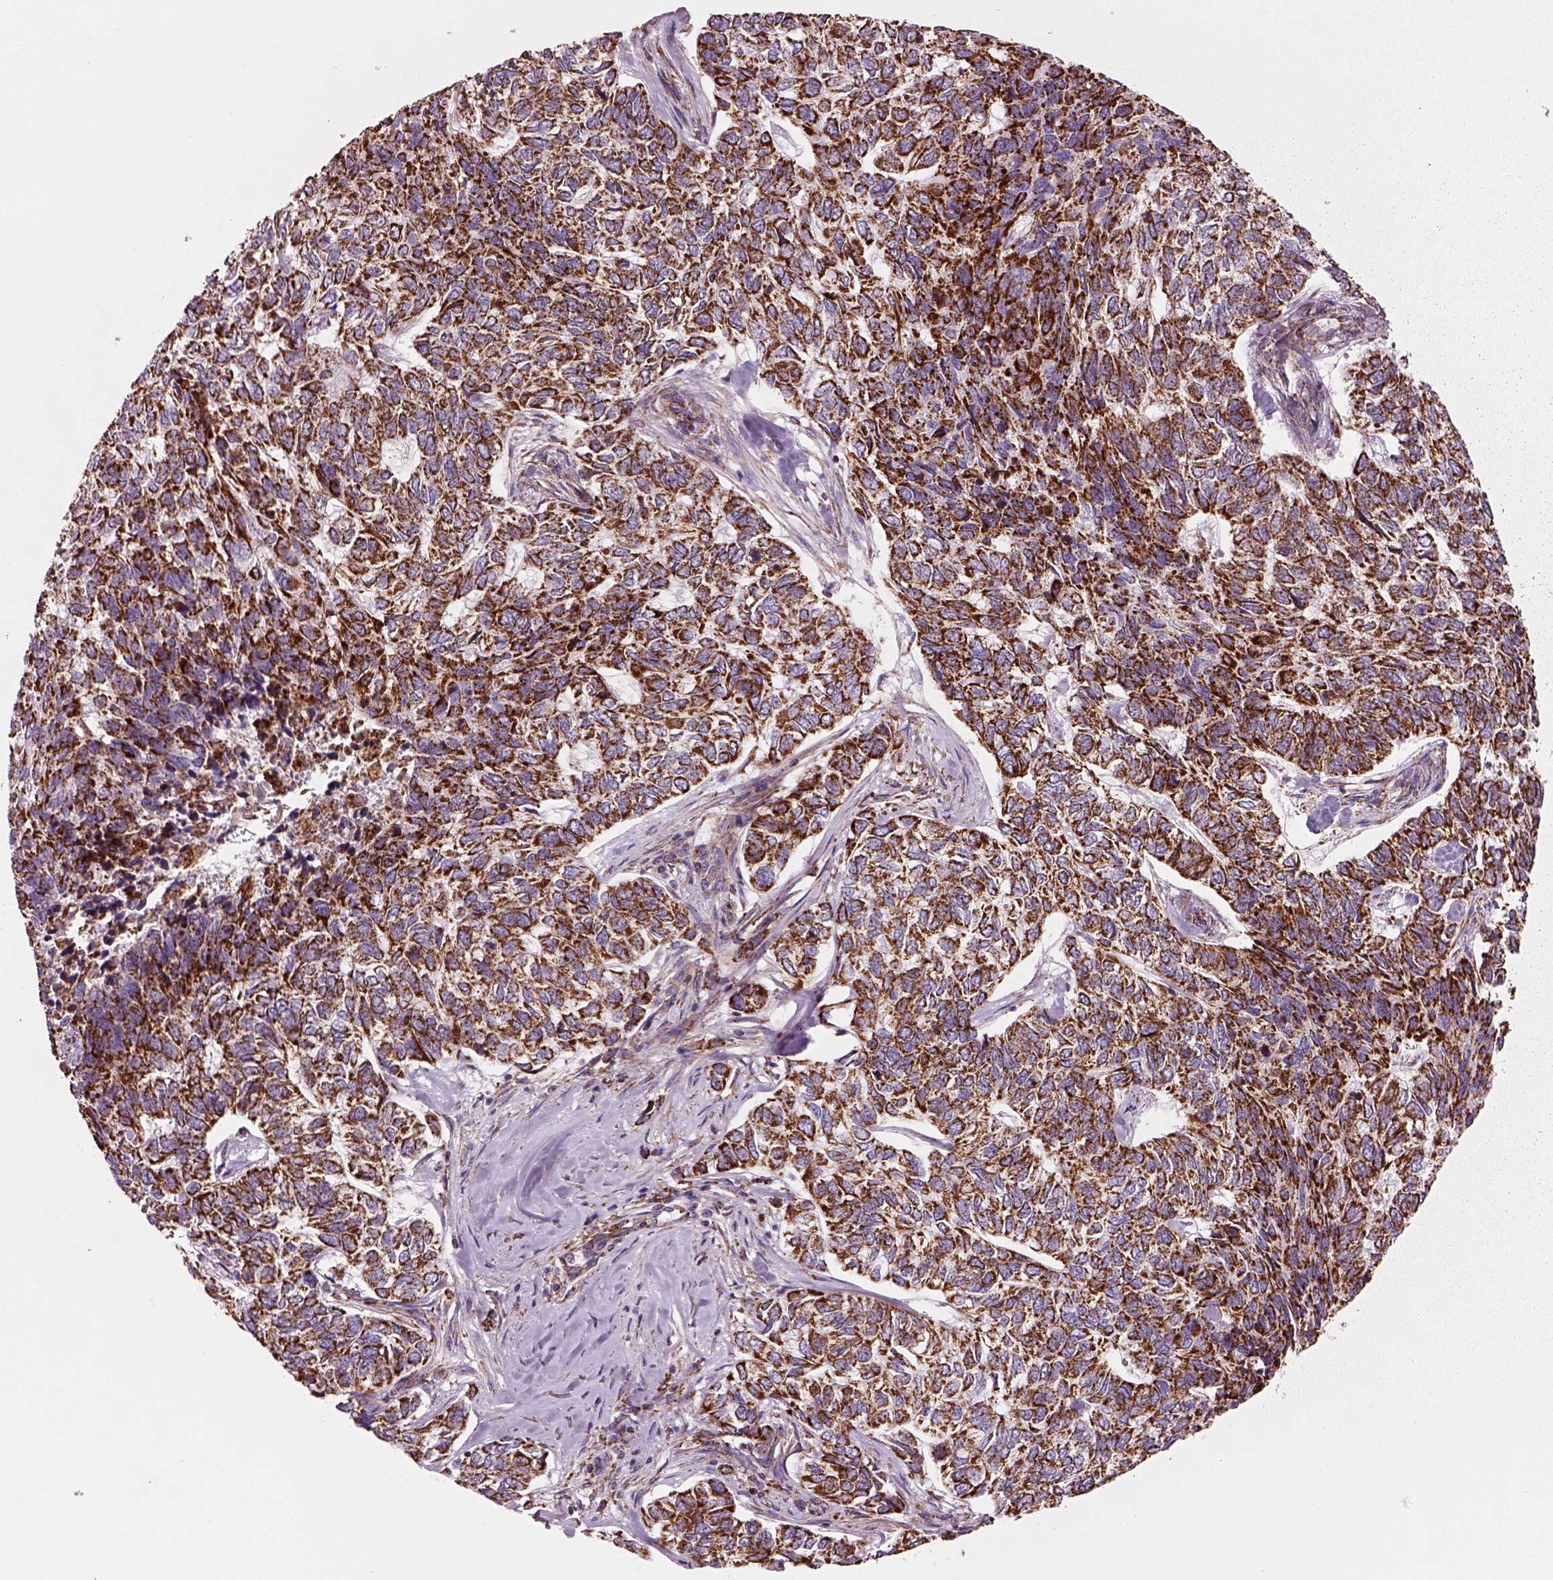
{"staining": {"intensity": "strong", "quantity": ">75%", "location": "cytoplasmic/membranous"}, "tissue": "skin cancer", "cell_type": "Tumor cells", "image_type": "cancer", "snomed": [{"axis": "morphology", "description": "Basal cell carcinoma"}, {"axis": "topography", "description": "Skin"}], "caption": "An image of basal cell carcinoma (skin) stained for a protein exhibits strong cytoplasmic/membranous brown staining in tumor cells. (brown staining indicates protein expression, while blue staining denotes nuclei).", "gene": "SLC25A24", "patient": {"sex": "female", "age": 65}}